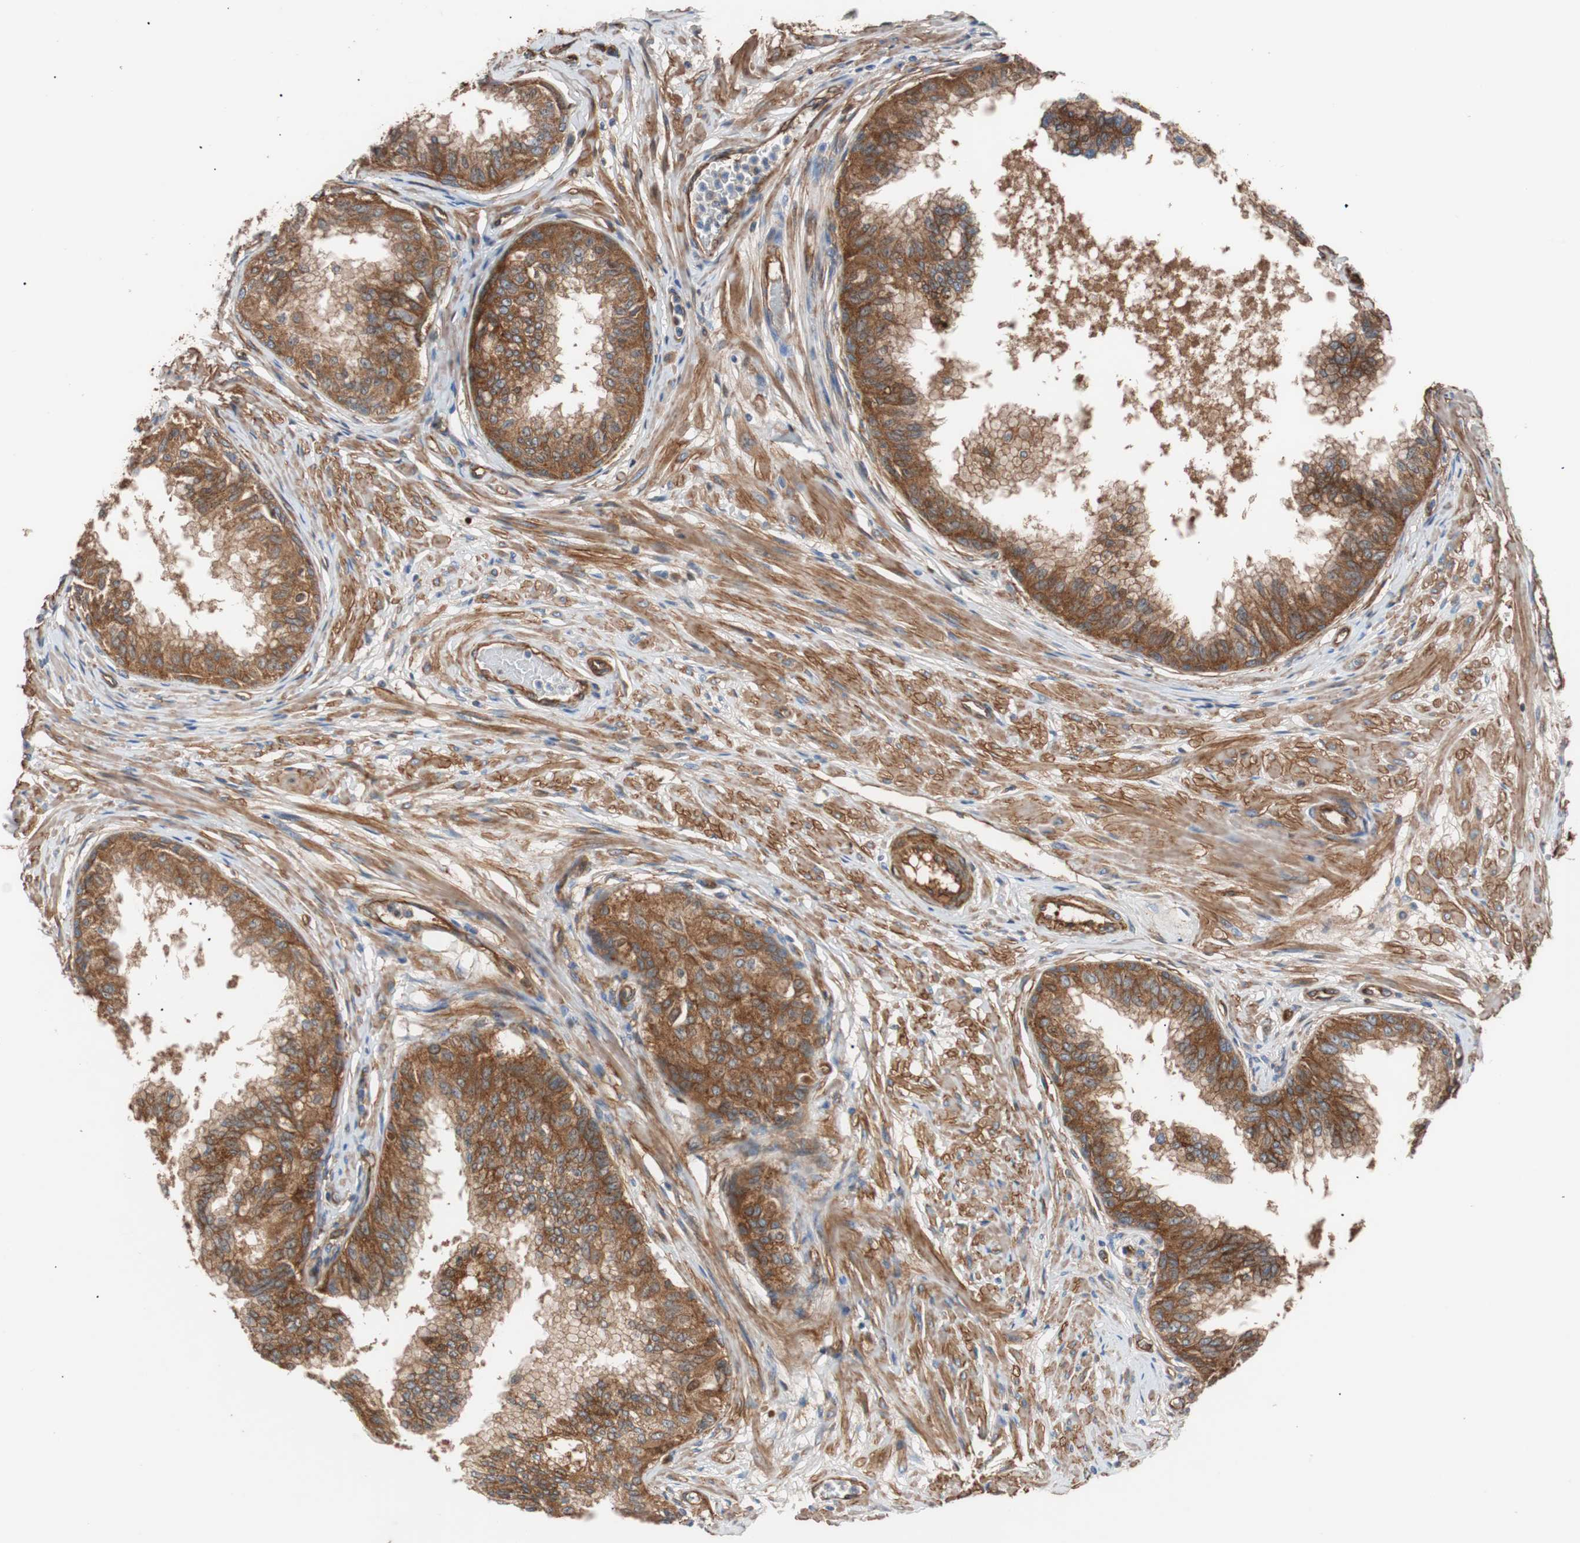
{"staining": {"intensity": "strong", "quantity": ">75%", "location": "cytoplasmic/membranous"}, "tissue": "prostate", "cell_type": "Glandular cells", "image_type": "normal", "snomed": [{"axis": "morphology", "description": "Normal tissue, NOS"}, {"axis": "topography", "description": "Prostate"}, {"axis": "topography", "description": "Seminal veicle"}], "caption": "Immunohistochemical staining of benign human prostate demonstrates high levels of strong cytoplasmic/membranous staining in about >75% of glandular cells.", "gene": "SPINT1", "patient": {"sex": "male", "age": 60}}